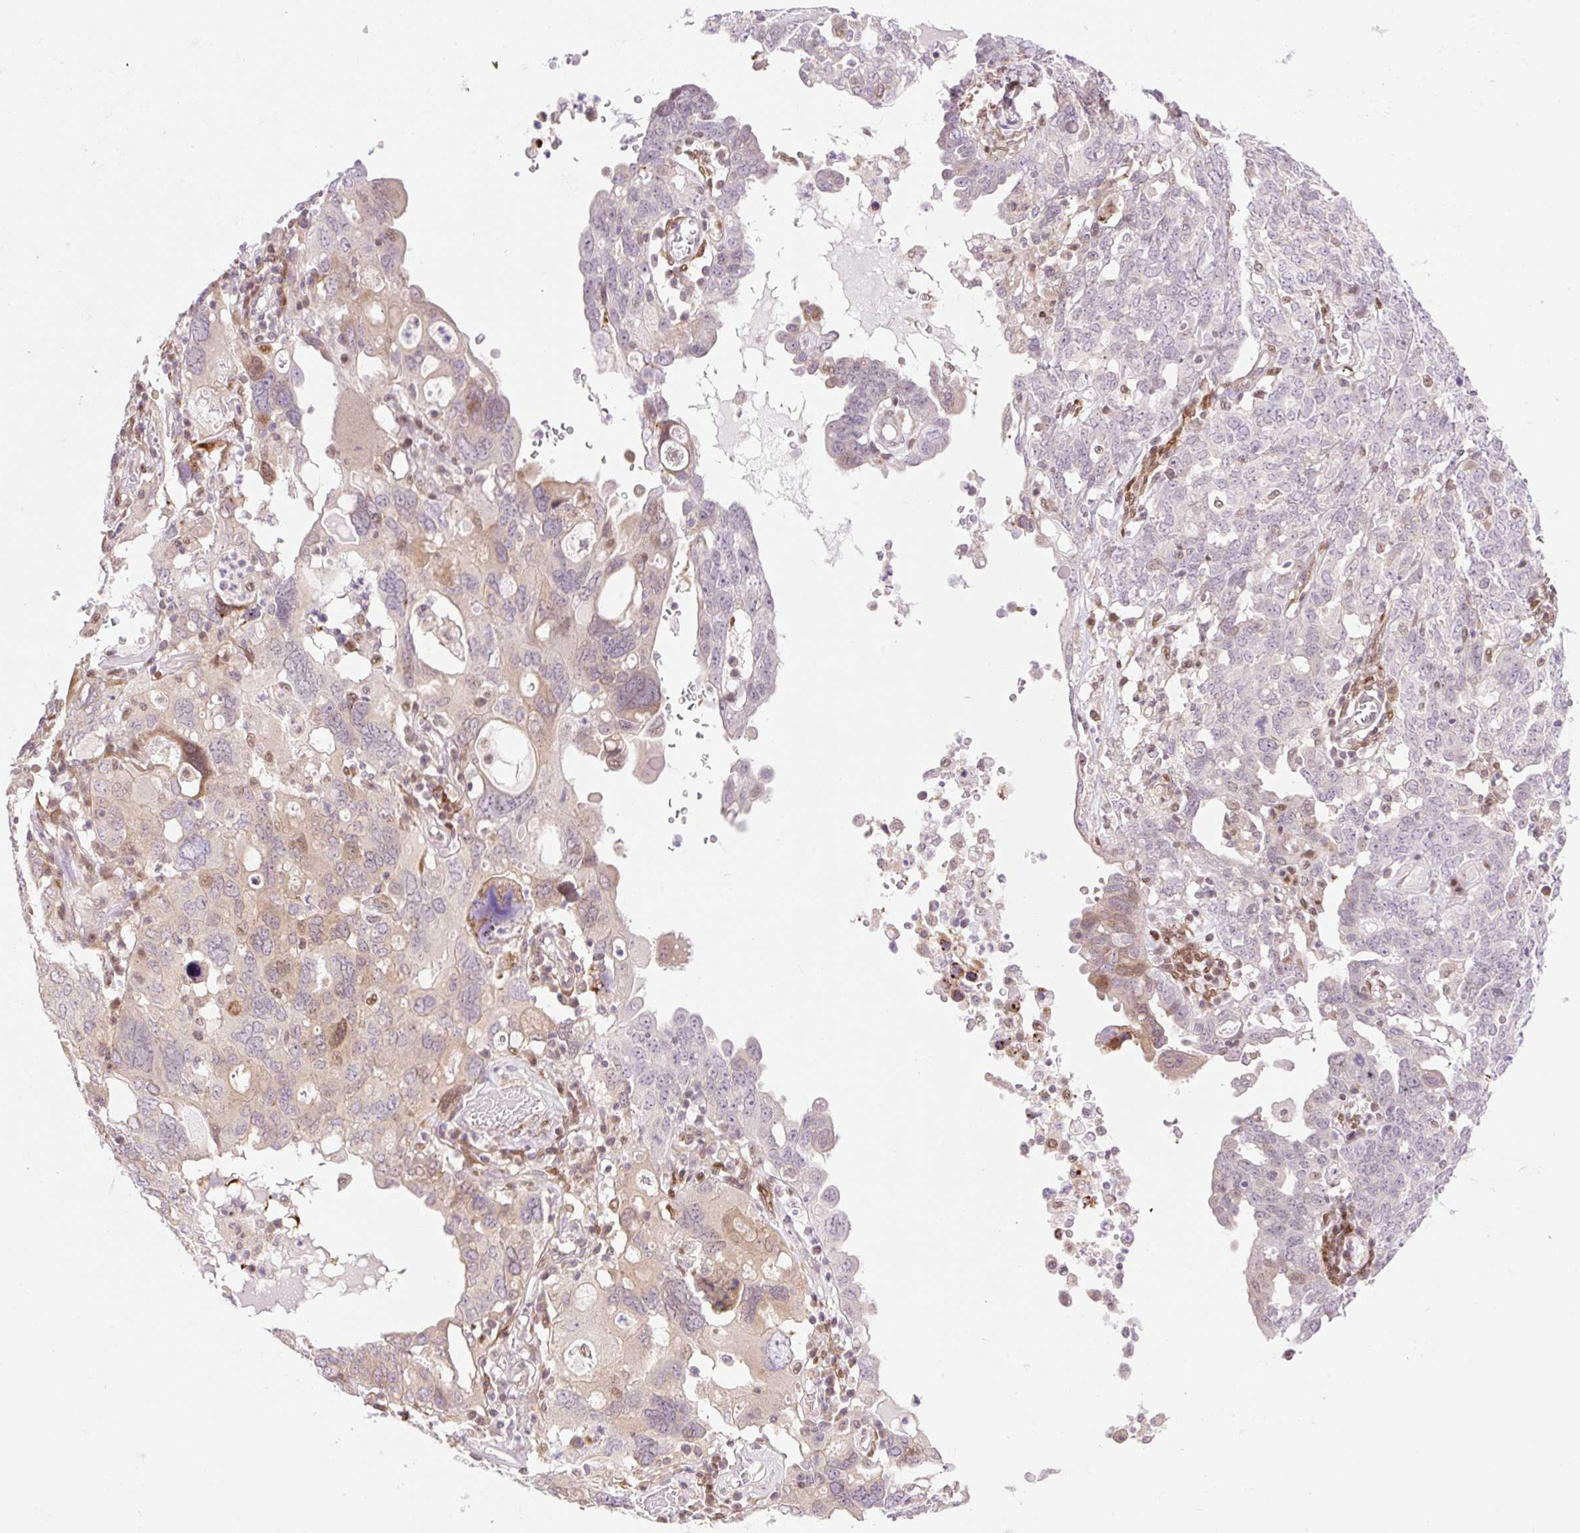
{"staining": {"intensity": "weak", "quantity": "<25%", "location": "cytoplasmic/membranous,nuclear"}, "tissue": "ovarian cancer", "cell_type": "Tumor cells", "image_type": "cancer", "snomed": [{"axis": "morphology", "description": "Carcinoma, endometroid"}, {"axis": "topography", "description": "Ovary"}], "caption": "An immunohistochemistry (IHC) image of ovarian cancer (endometroid carcinoma) is shown. There is no staining in tumor cells of ovarian cancer (endometroid carcinoma).", "gene": "ZFP41", "patient": {"sex": "female", "age": 62}}